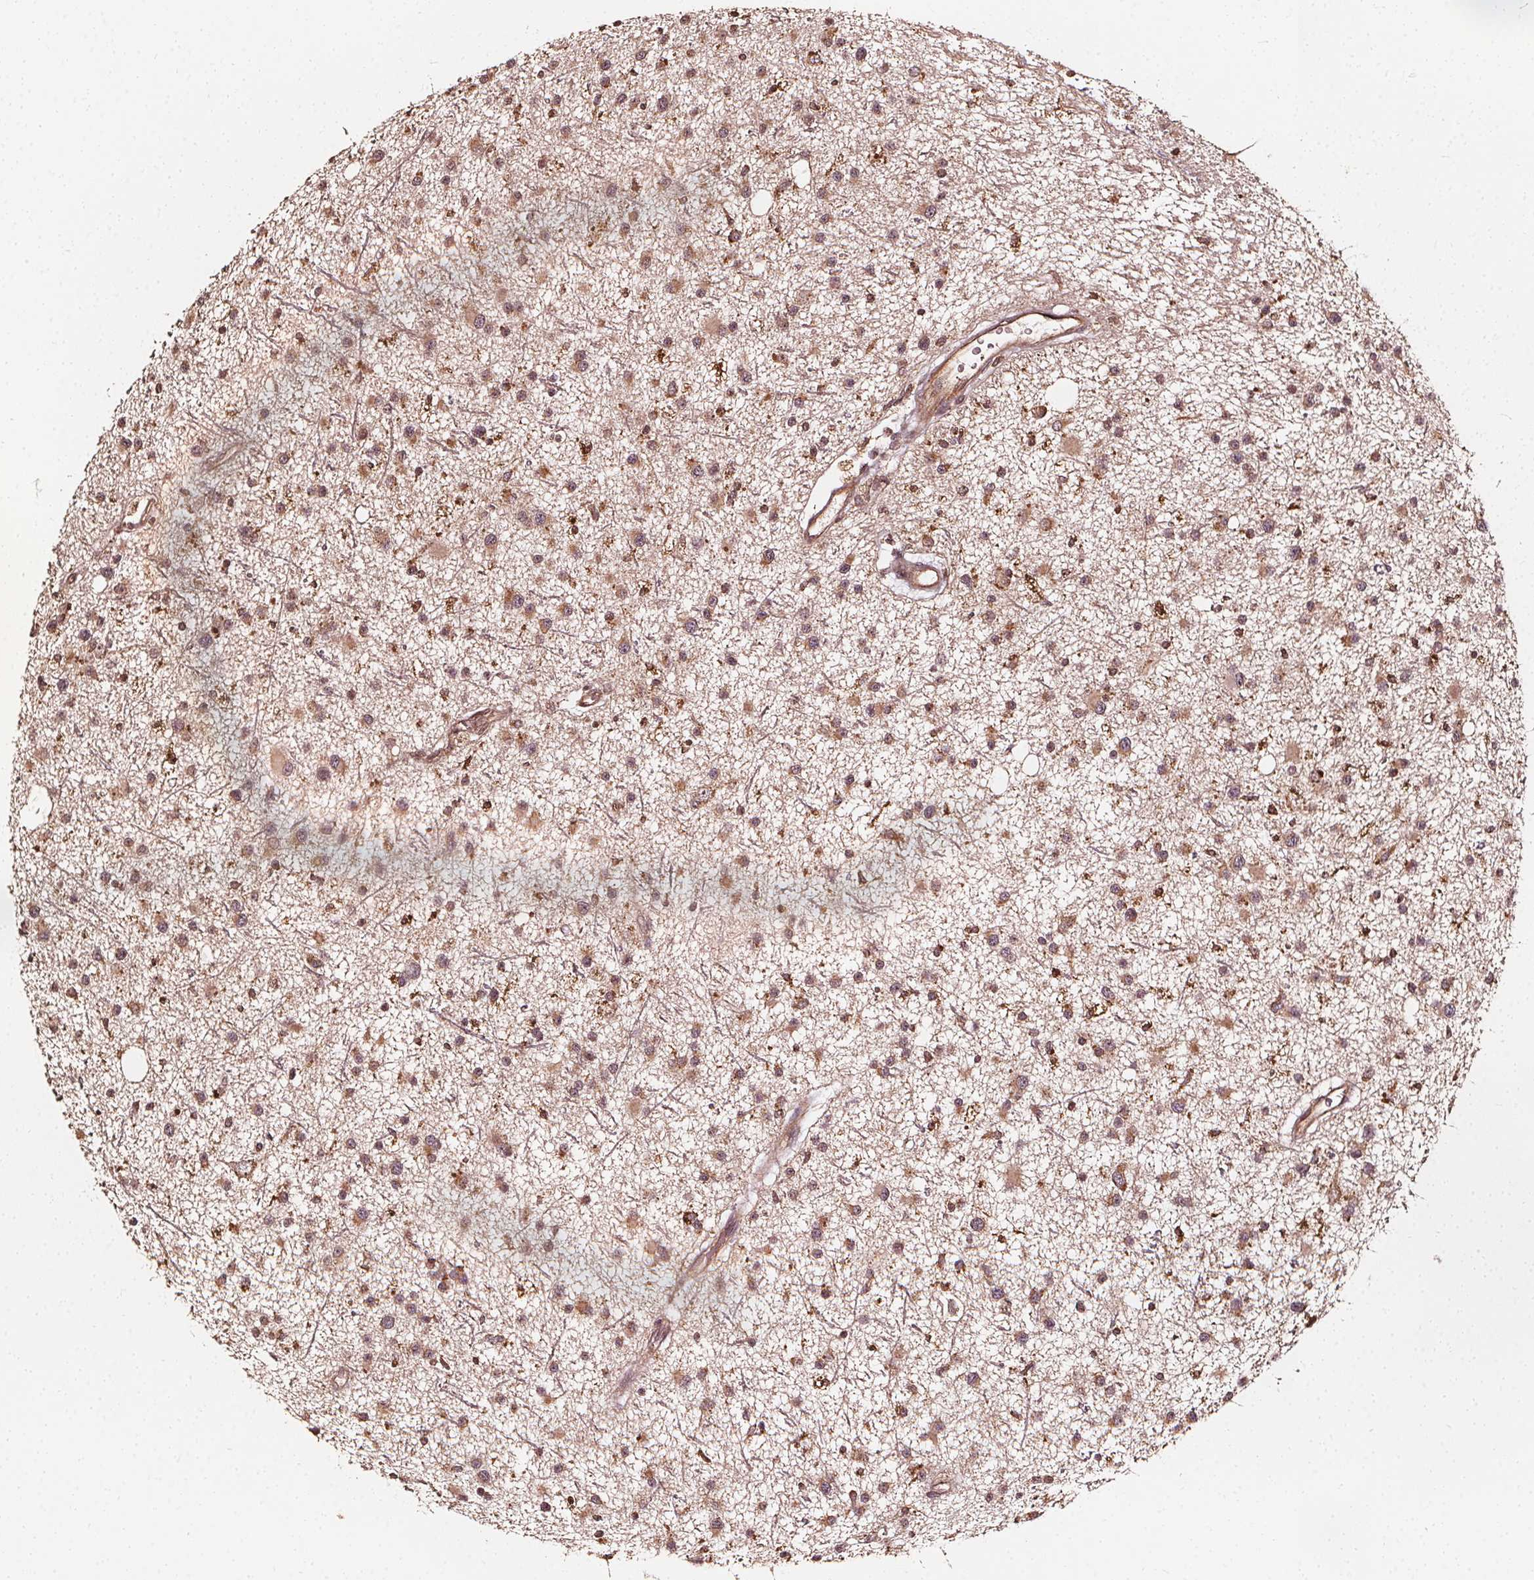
{"staining": {"intensity": "weak", "quantity": ">75%", "location": "cytoplasmic/membranous"}, "tissue": "glioma", "cell_type": "Tumor cells", "image_type": "cancer", "snomed": [{"axis": "morphology", "description": "Glioma, malignant, Low grade"}, {"axis": "topography", "description": "Brain"}], "caption": "High-power microscopy captured an immunohistochemistry photomicrograph of glioma, revealing weak cytoplasmic/membranous expression in about >75% of tumor cells.", "gene": "NPC1", "patient": {"sex": "male", "age": 43}}